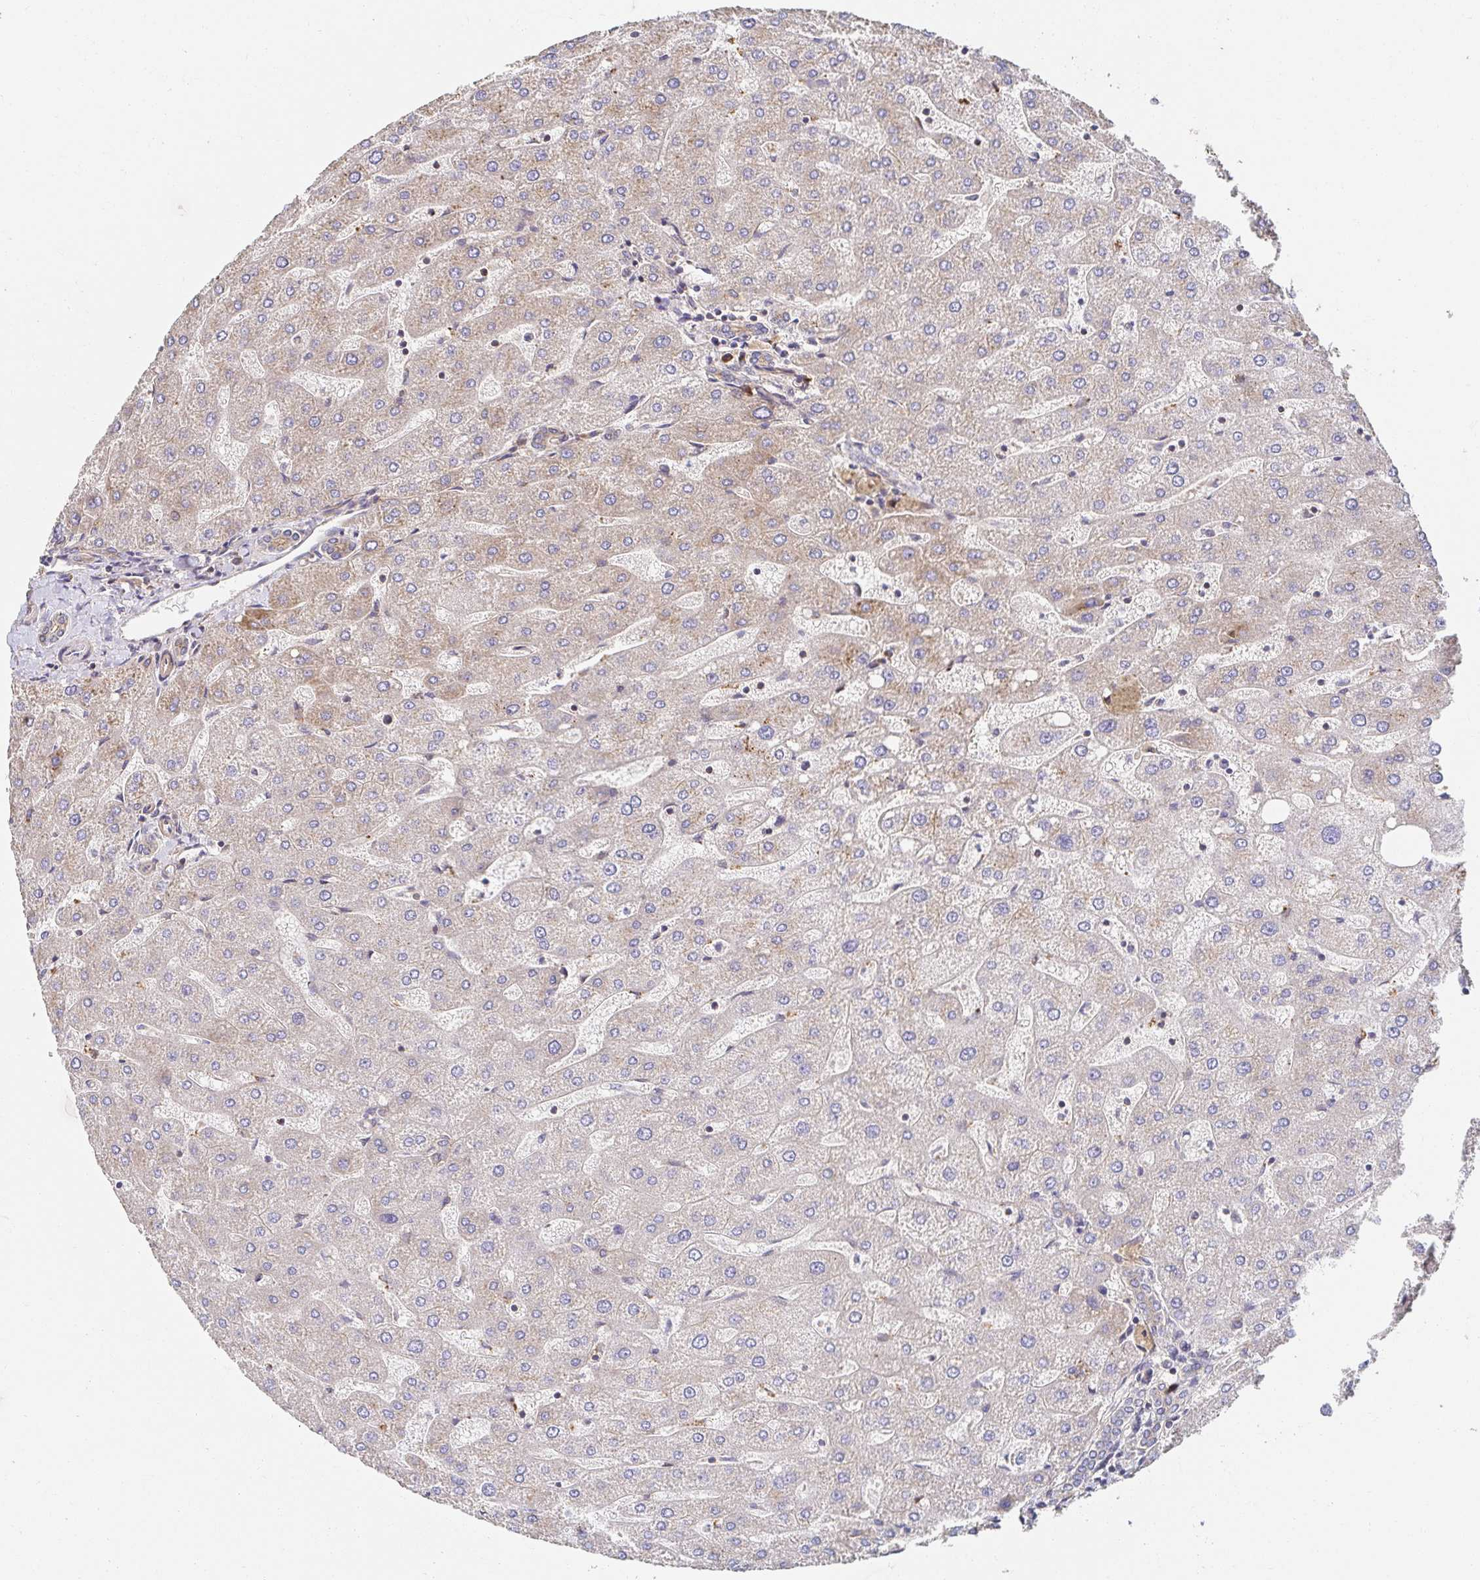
{"staining": {"intensity": "weak", "quantity": "<25%", "location": "cytoplasmic/membranous"}, "tissue": "liver", "cell_type": "Cholangiocytes", "image_type": "normal", "snomed": [{"axis": "morphology", "description": "Normal tissue, NOS"}, {"axis": "topography", "description": "Liver"}], "caption": "High power microscopy image of an immunohistochemistry (IHC) histopathology image of normal liver, revealing no significant positivity in cholangiocytes.", "gene": "APBB1", "patient": {"sex": "male", "age": 67}}